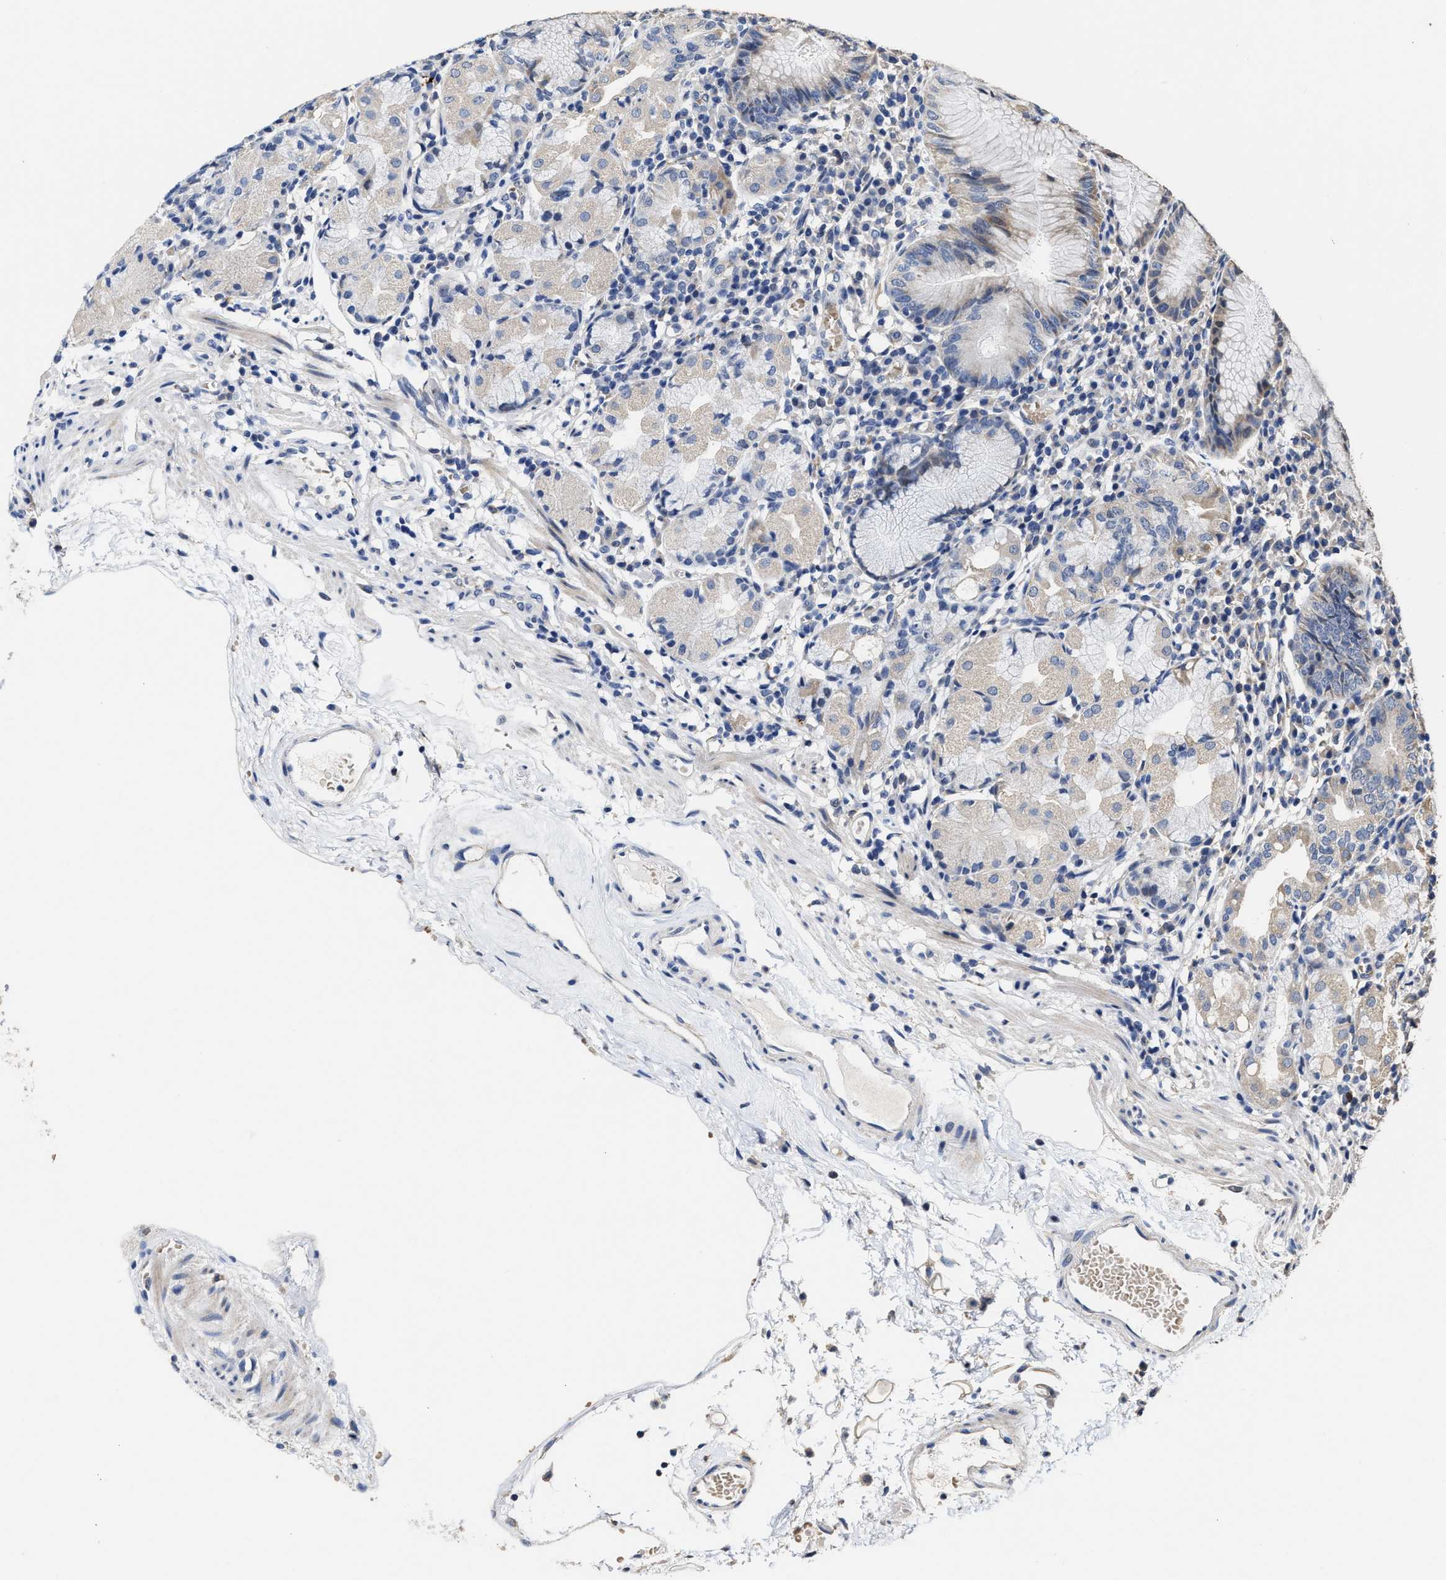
{"staining": {"intensity": "weak", "quantity": "<25%", "location": "cytoplasmic/membranous"}, "tissue": "stomach", "cell_type": "Glandular cells", "image_type": "normal", "snomed": [{"axis": "morphology", "description": "Normal tissue, NOS"}, {"axis": "topography", "description": "Stomach"}, {"axis": "topography", "description": "Stomach, lower"}], "caption": "The immunohistochemistry micrograph has no significant expression in glandular cells of stomach. The staining was performed using DAB (3,3'-diaminobenzidine) to visualize the protein expression in brown, while the nuclei were stained in blue with hematoxylin (Magnification: 20x).", "gene": "ZFAT", "patient": {"sex": "female", "age": 75}}